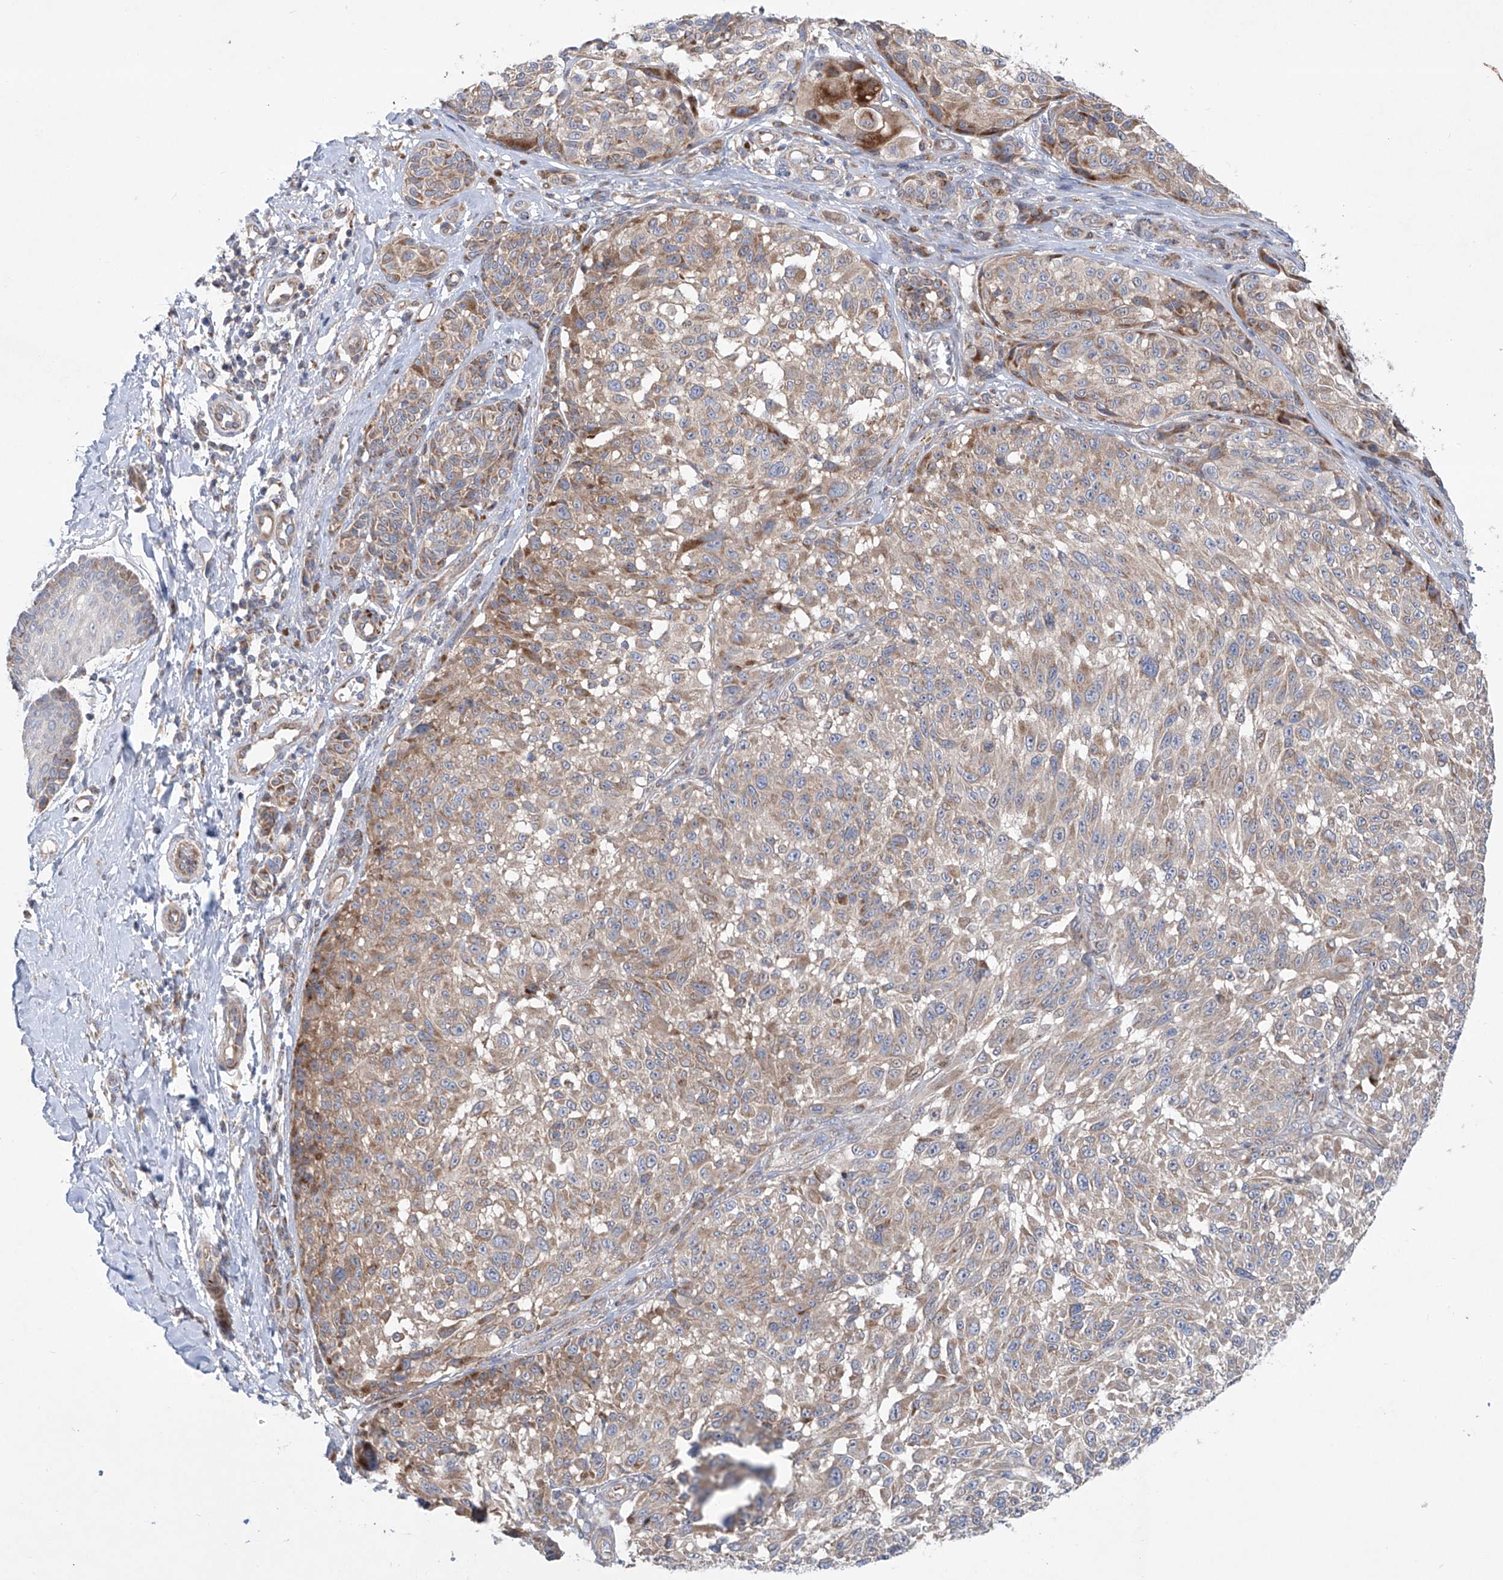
{"staining": {"intensity": "moderate", "quantity": "<25%", "location": "cytoplasmic/membranous"}, "tissue": "melanoma", "cell_type": "Tumor cells", "image_type": "cancer", "snomed": [{"axis": "morphology", "description": "Malignant melanoma, NOS"}, {"axis": "topography", "description": "Skin"}], "caption": "This micrograph reveals immunohistochemistry staining of melanoma, with low moderate cytoplasmic/membranous staining in about <25% of tumor cells.", "gene": "KLC4", "patient": {"sex": "male", "age": 83}}